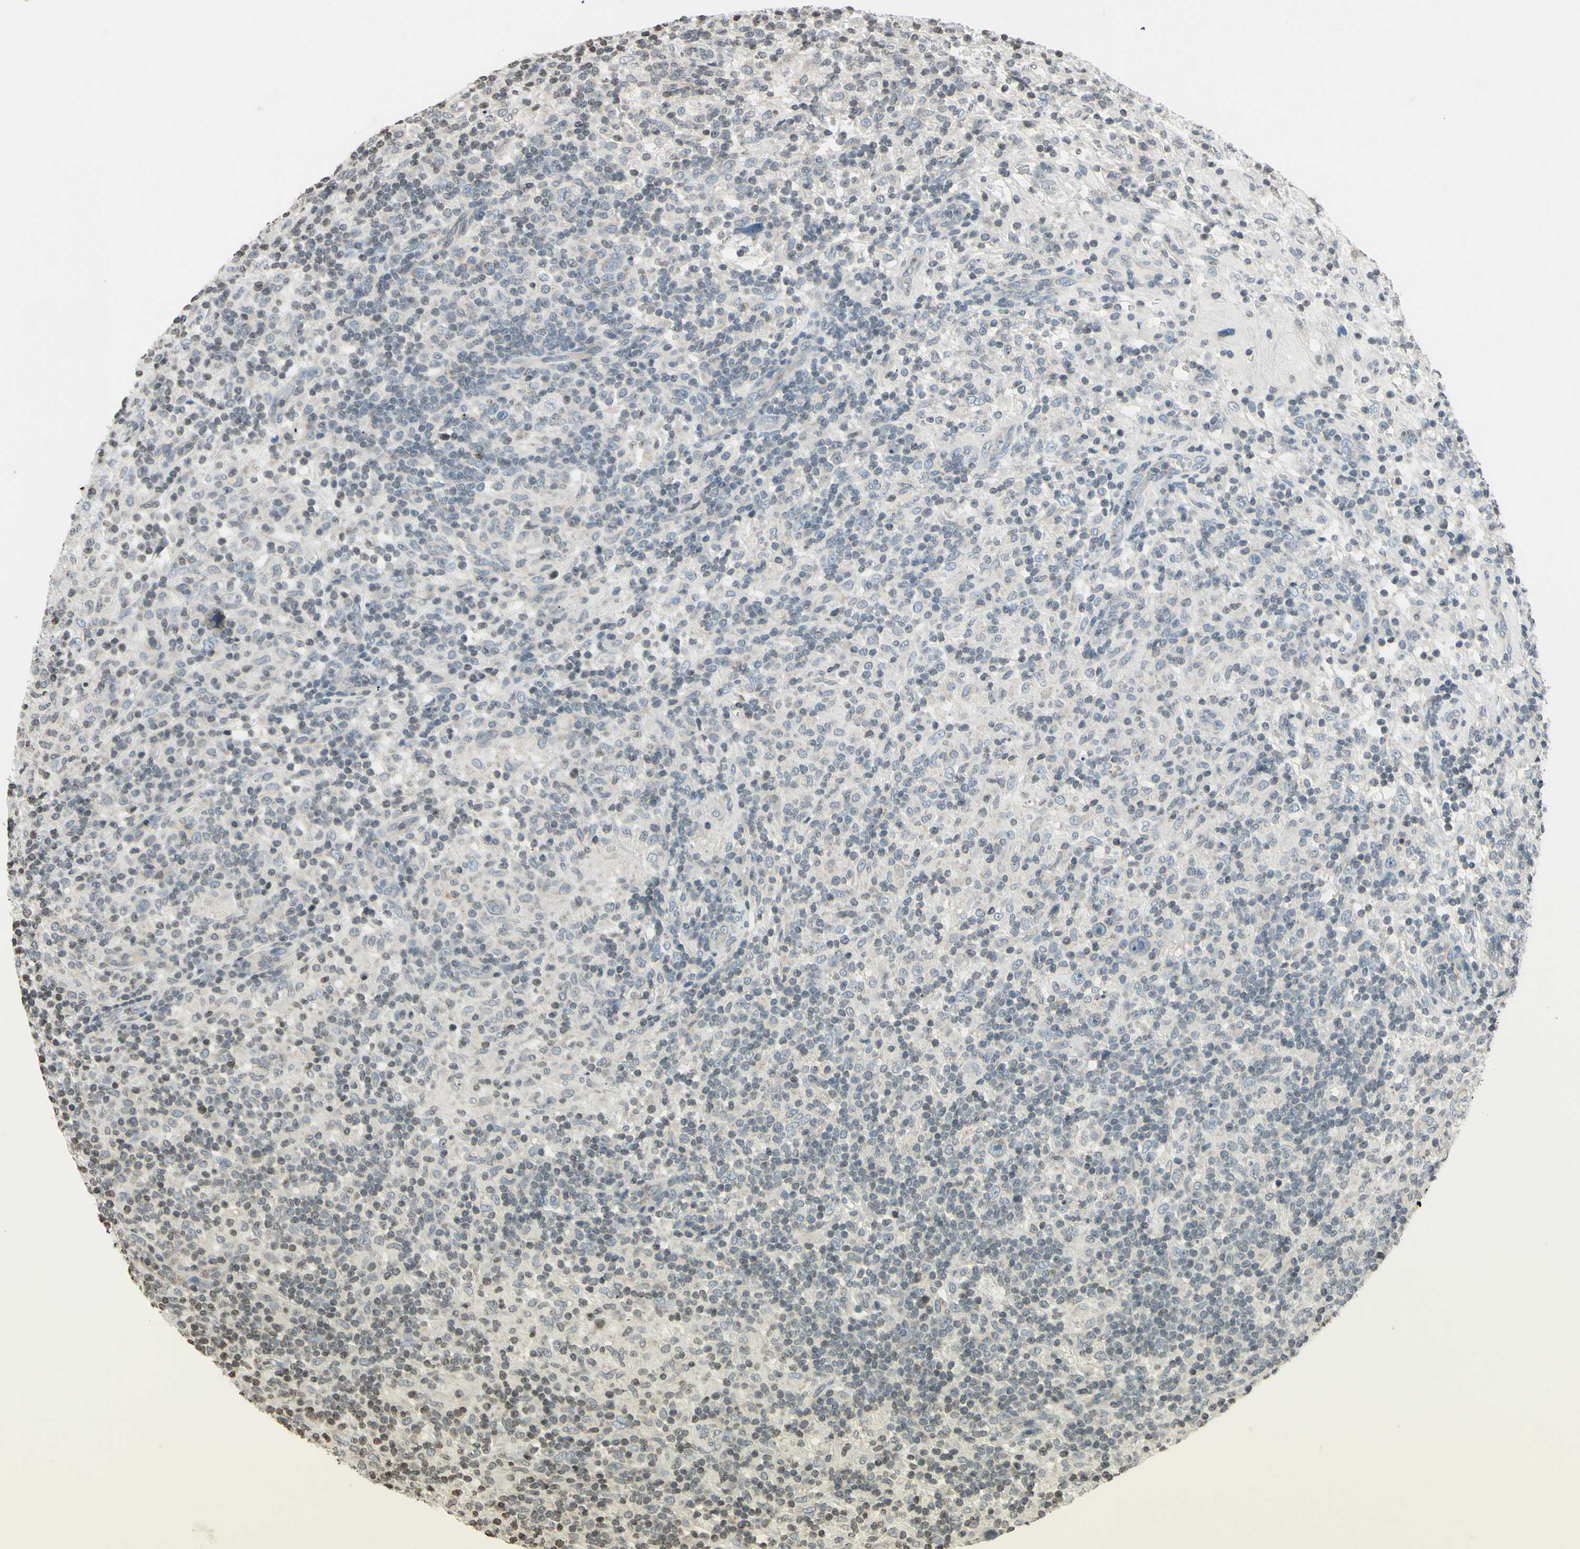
{"staining": {"intensity": "negative", "quantity": "none", "location": "none"}, "tissue": "lymphoma", "cell_type": "Tumor cells", "image_type": "cancer", "snomed": [{"axis": "morphology", "description": "Hodgkin's disease, NOS"}, {"axis": "topography", "description": "Lymph node"}], "caption": "Tumor cells show no significant protein positivity in Hodgkin's disease.", "gene": "CLDN11", "patient": {"sex": "male", "age": 70}}